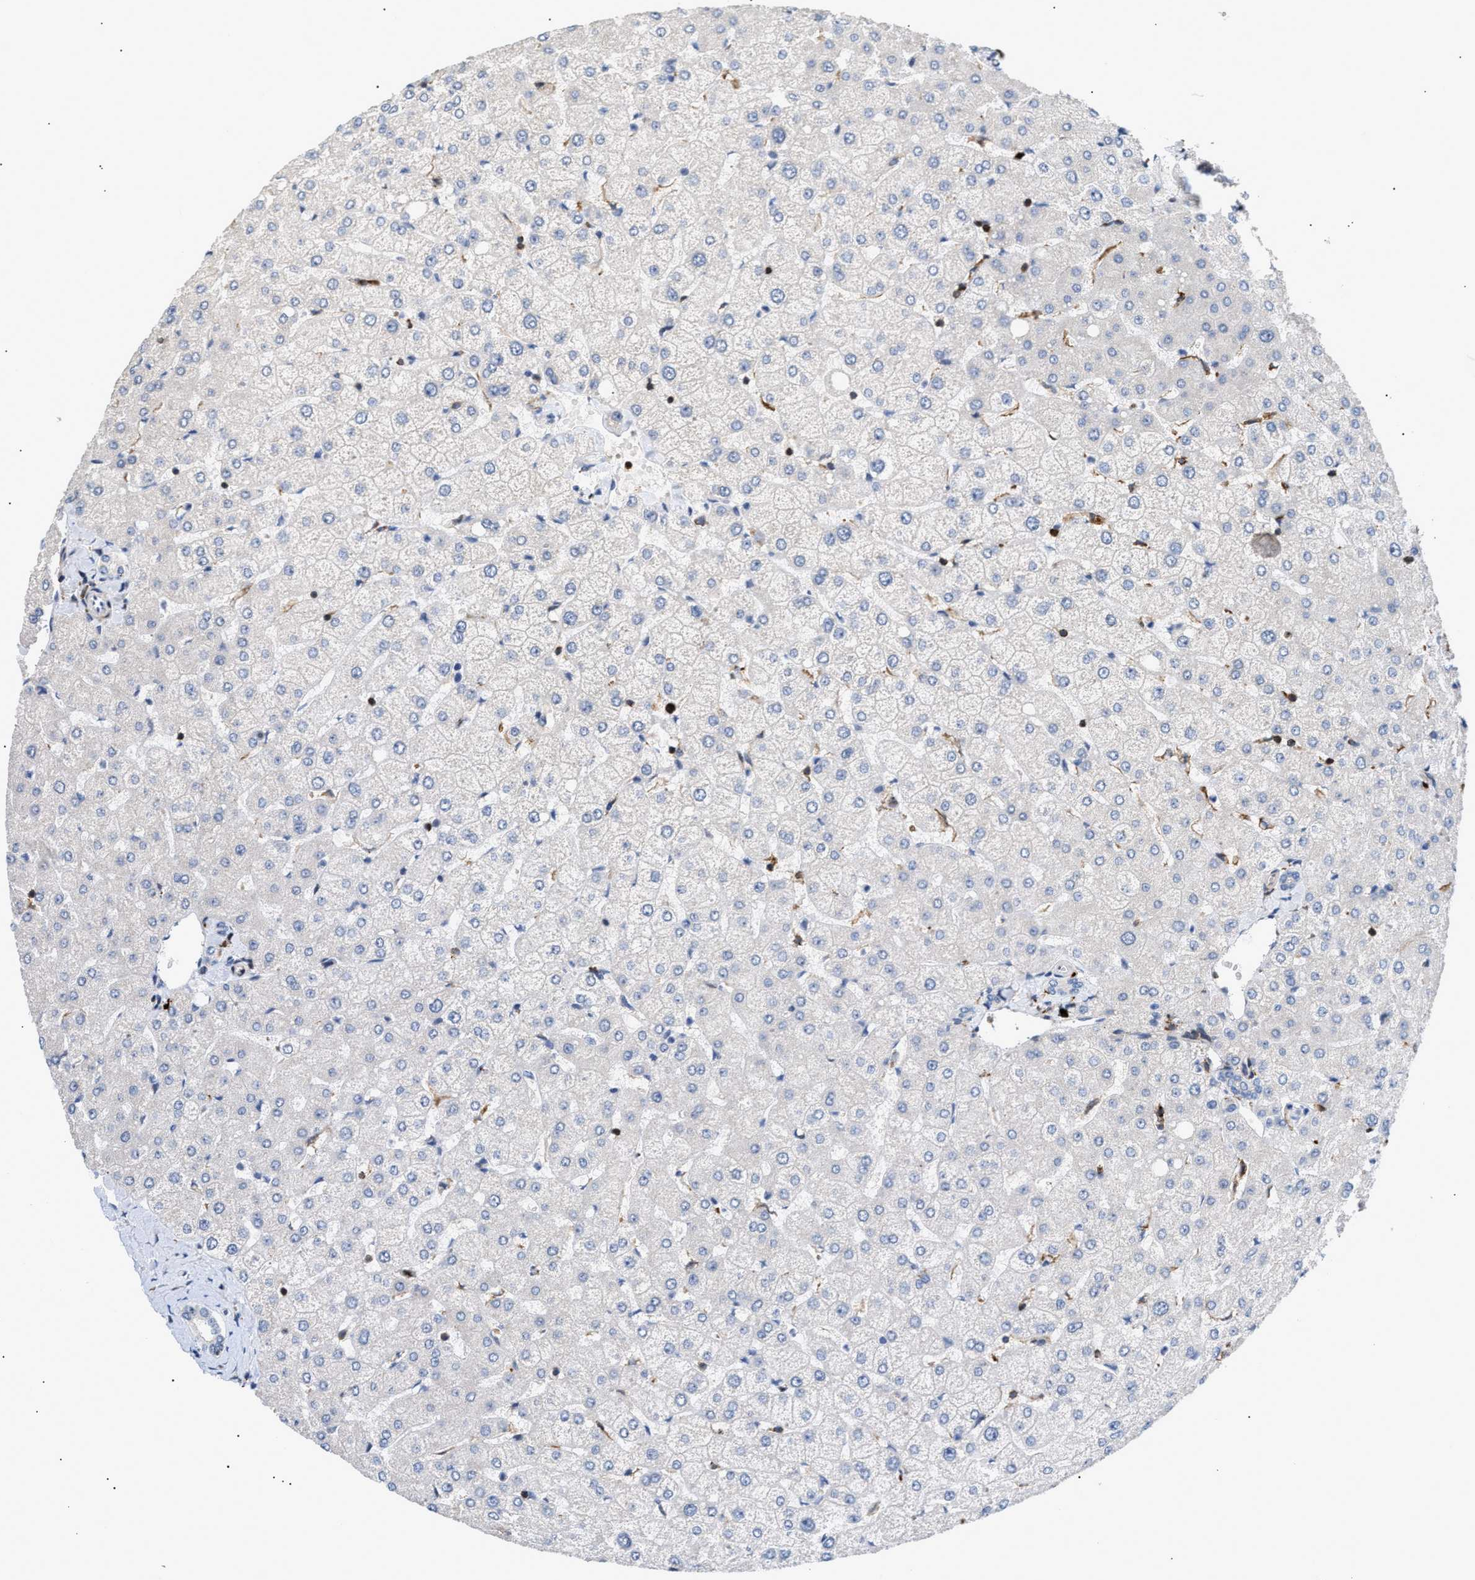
{"staining": {"intensity": "negative", "quantity": "none", "location": "none"}, "tissue": "liver", "cell_type": "Cholangiocytes", "image_type": "normal", "snomed": [{"axis": "morphology", "description": "Normal tissue, NOS"}, {"axis": "topography", "description": "Liver"}], "caption": "Liver stained for a protein using immunohistochemistry exhibits no positivity cholangiocytes.", "gene": "ATP9A", "patient": {"sex": "female", "age": 54}}